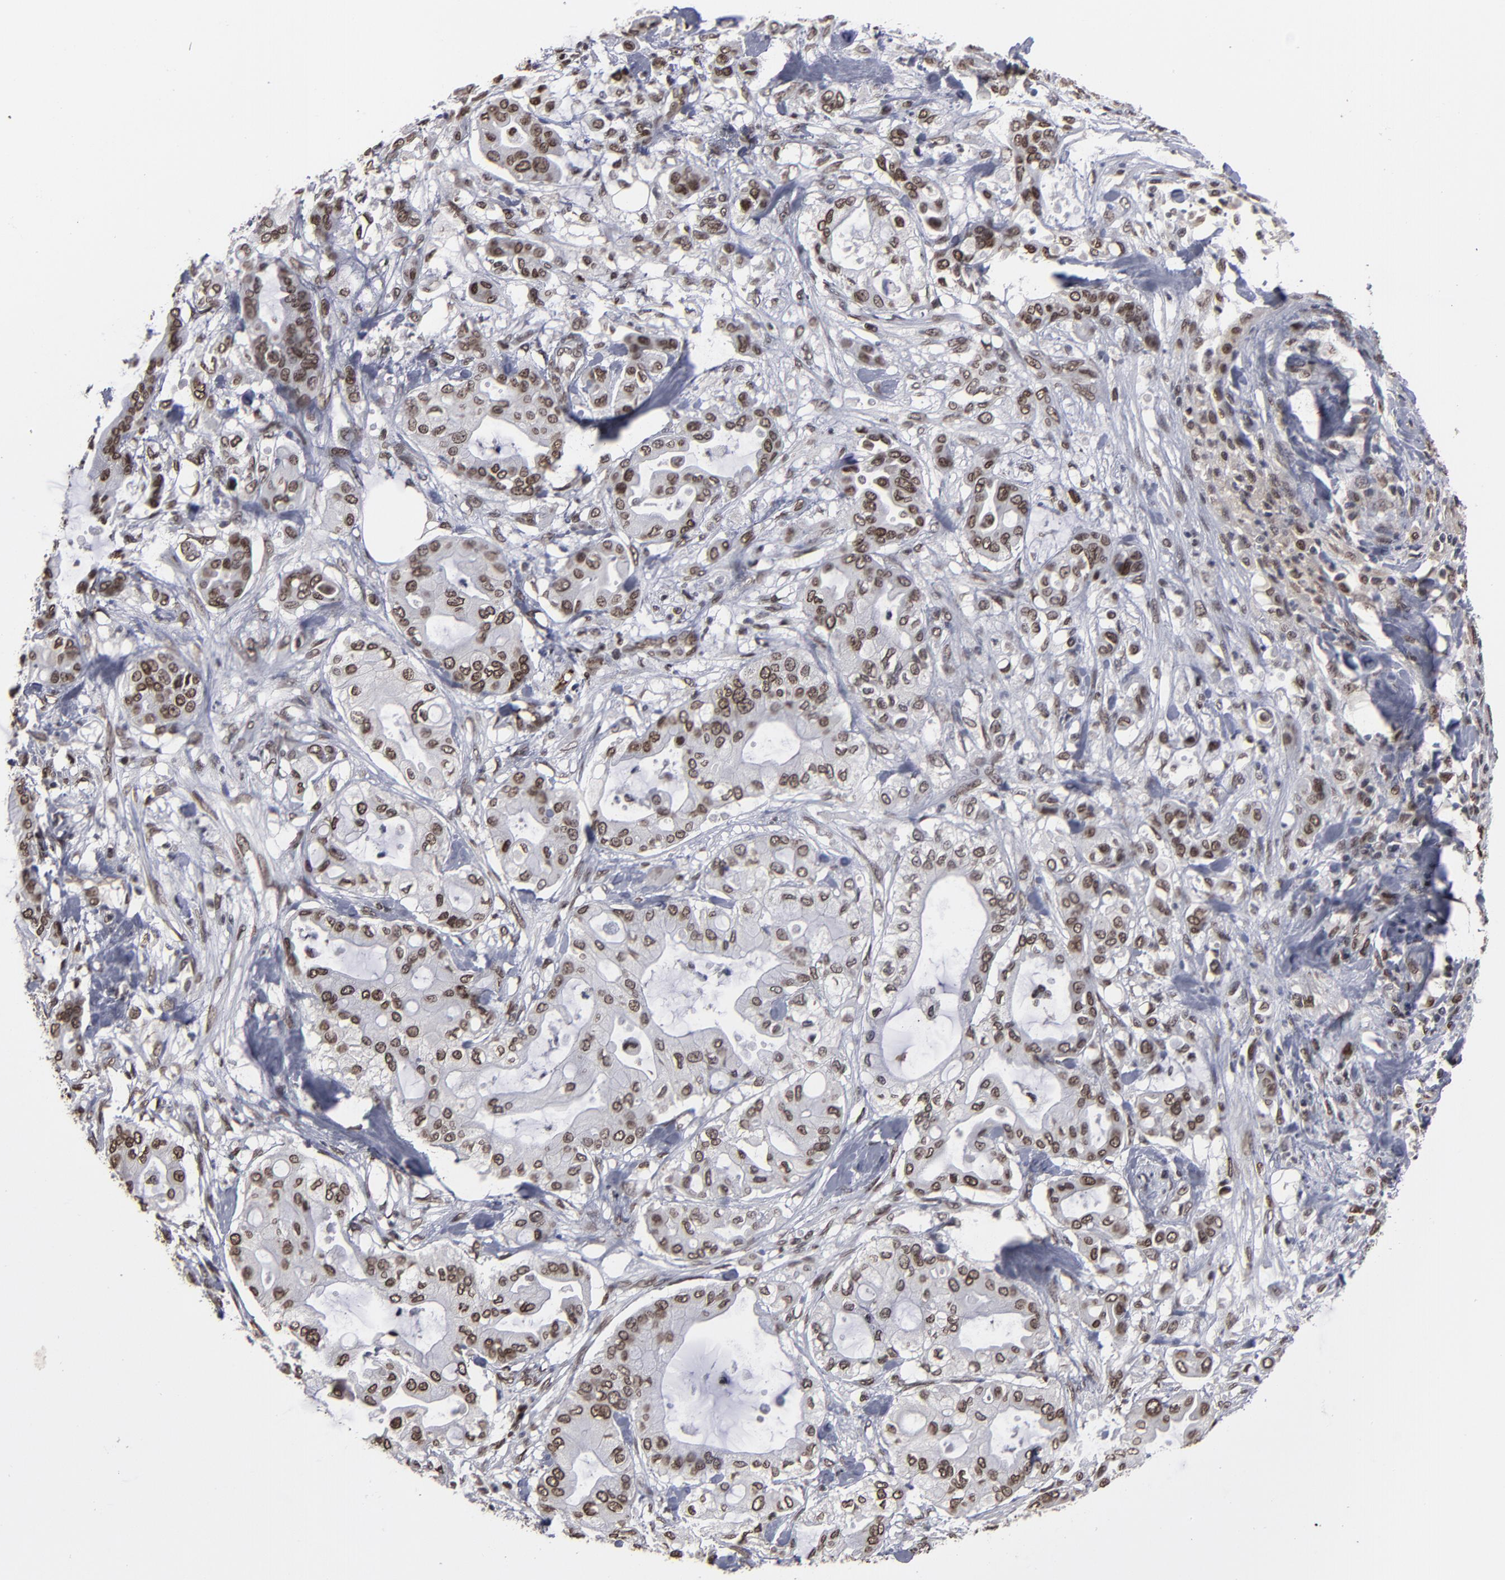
{"staining": {"intensity": "moderate", "quantity": "25%-75%", "location": "nuclear"}, "tissue": "pancreatic cancer", "cell_type": "Tumor cells", "image_type": "cancer", "snomed": [{"axis": "morphology", "description": "Adenocarcinoma, NOS"}, {"axis": "morphology", "description": "Adenocarcinoma, metastatic, NOS"}, {"axis": "topography", "description": "Lymph node"}, {"axis": "topography", "description": "Pancreas"}, {"axis": "topography", "description": "Duodenum"}], "caption": "Protein staining of adenocarcinoma (pancreatic) tissue reveals moderate nuclear expression in approximately 25%-75% of tumor cells.", "gene": "BAZ1A", "patient": {"sex": "female", "age": 64}}